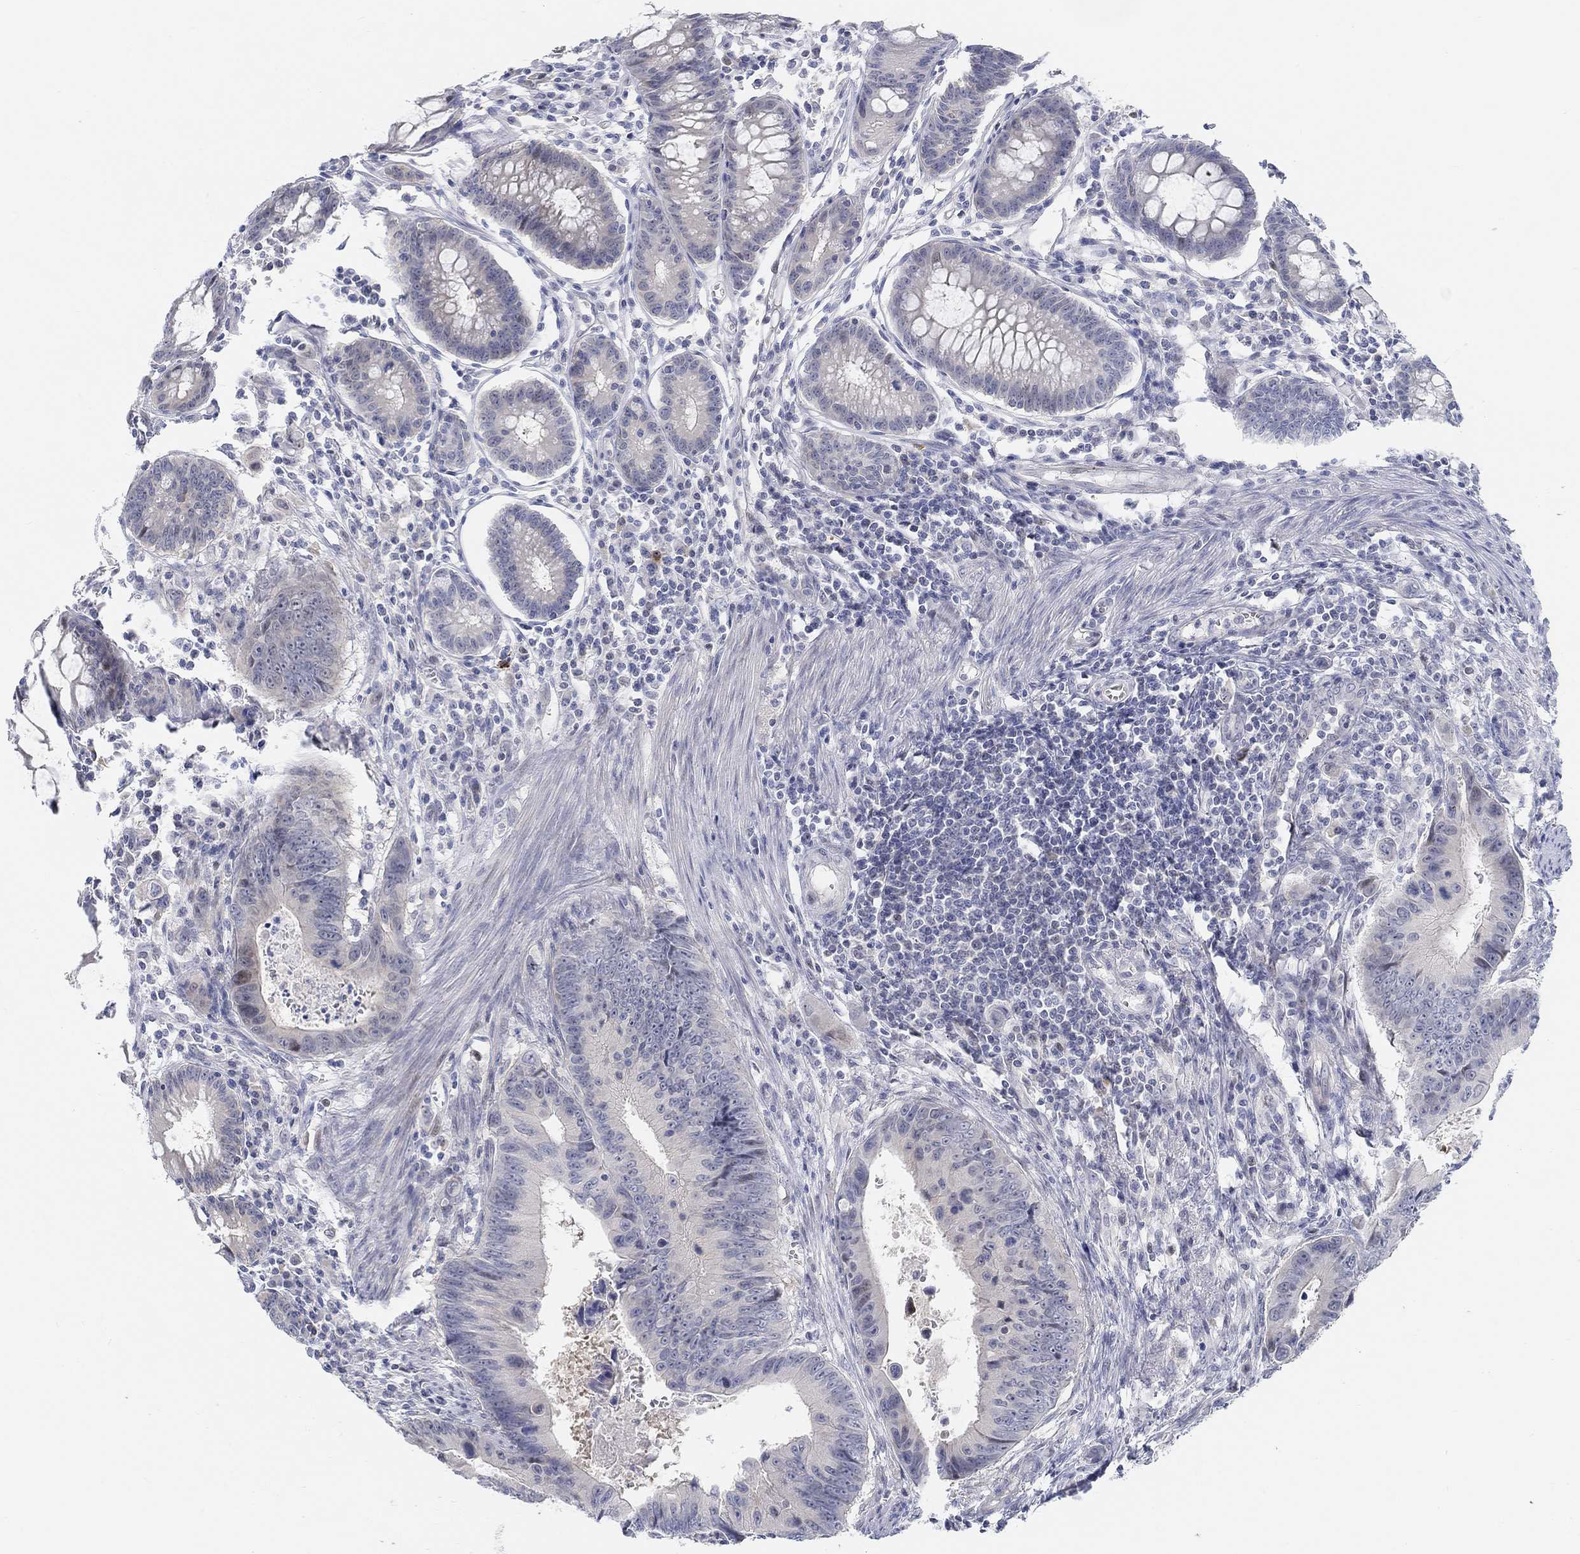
{"staining": {"intensity": "negative", "quantity": "none", "location": "none"}, "tissue": "colorectal cancer", "cell_type": "Tumor cells", "image_type": "cancer", "snomed": [{"axis": "morphology", "description": "Adenocarcinoma, NOS"}, {"axis": "topography", "description": "Colon"}], "caption": "Colorectal cancer stained for a protein using immunohistochemistry reveals no expression tumor cells.", "gene": "SNTG2", "patient": {"sex": "female", "age": 87}}